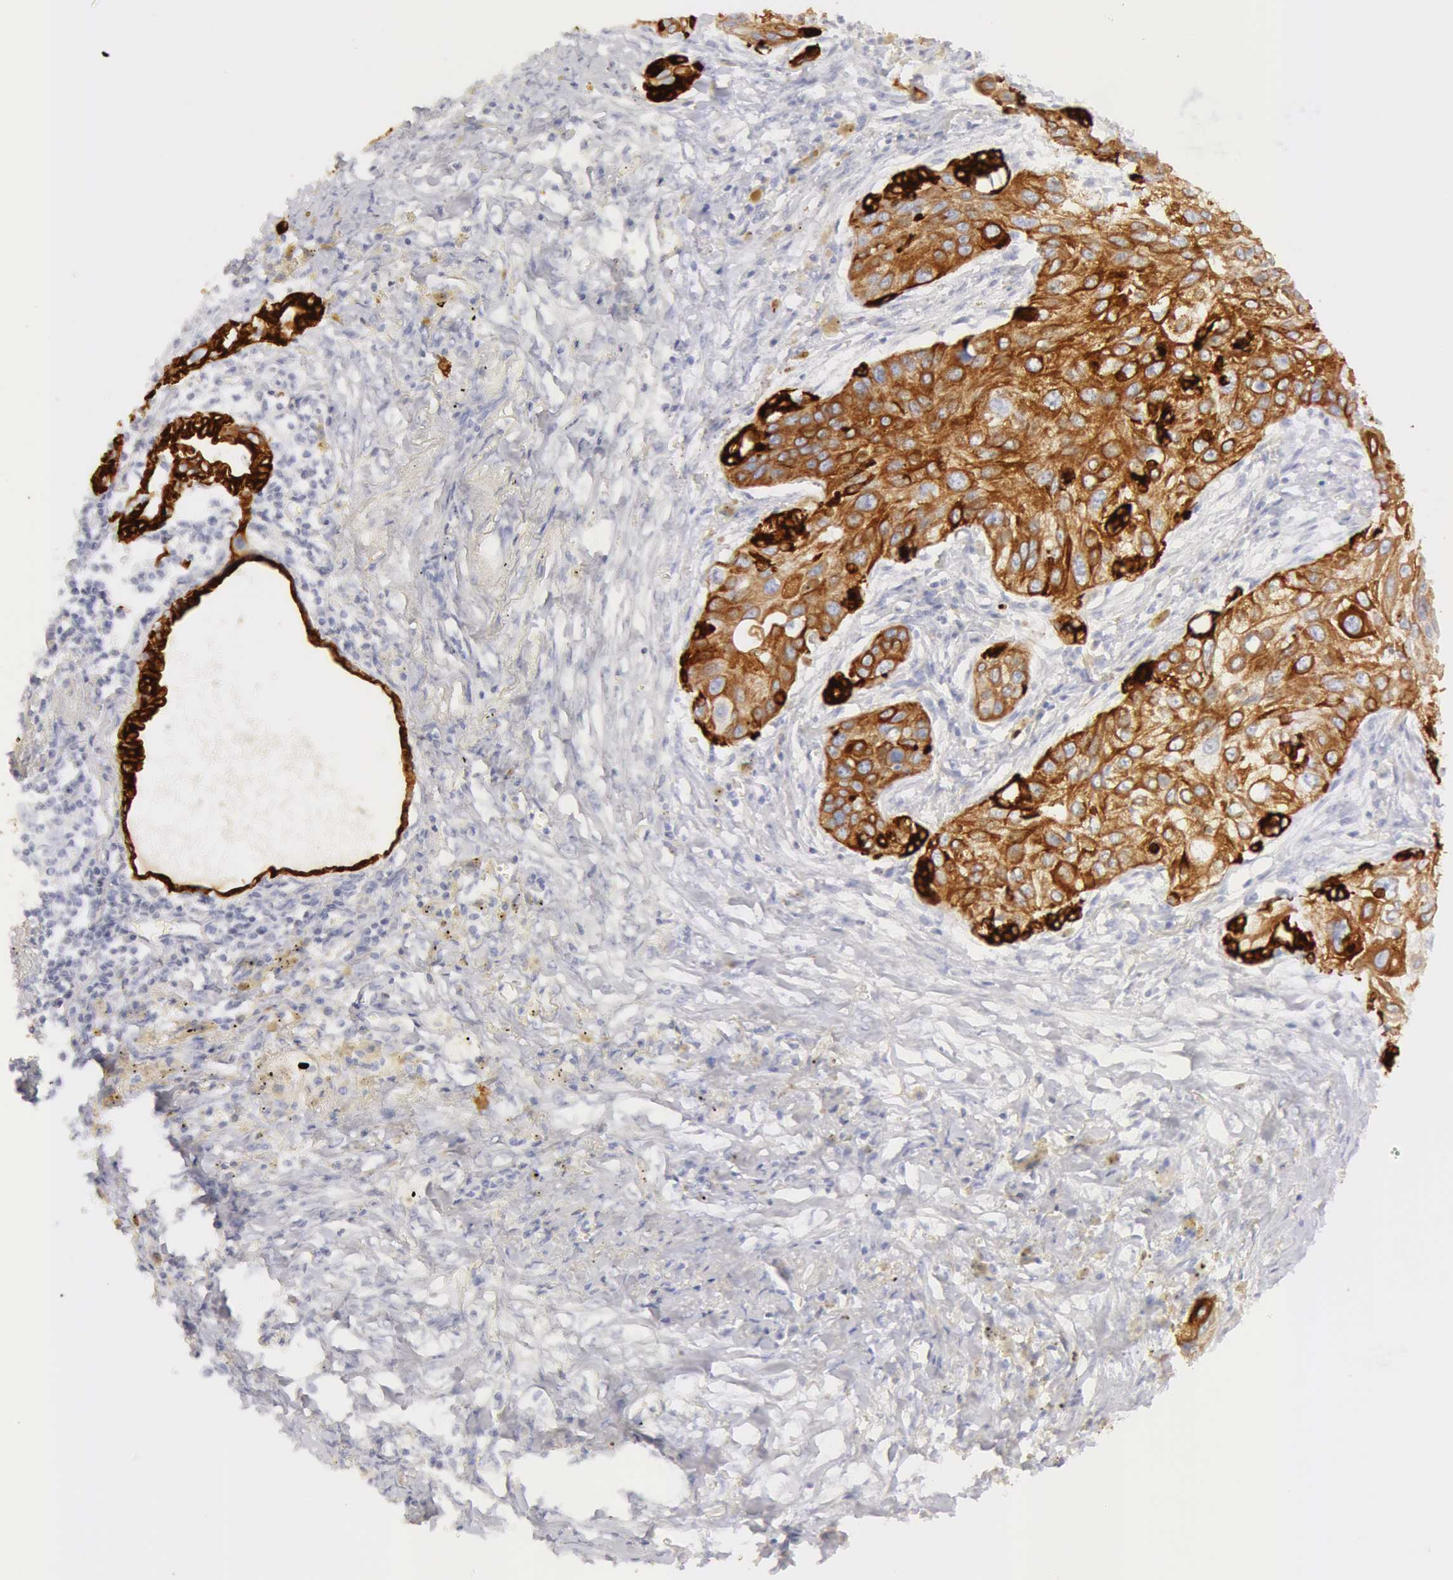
{"staining": {"intensity": "moderate", "quantity": ">75%", "location": "cytoplasmic/membranous"}, "tissue": "lung cancer", "cell_type": "Tumor cells", "image_type": "cancer", "snomed": [{"axis": "morphology", "description": "Squamous cell carcinoma, NOS"}, {"axis": "topography", "description": "Lung"}], "caption": "IHC micrograph of lung cancer stained for a protein (brown), which demonstrates medium levels of moderate cytoplasmic/membranous staining in about >75% of tumor cells.", "gene": "KRT8", "patient": {"sex": "male", "age": 71}}